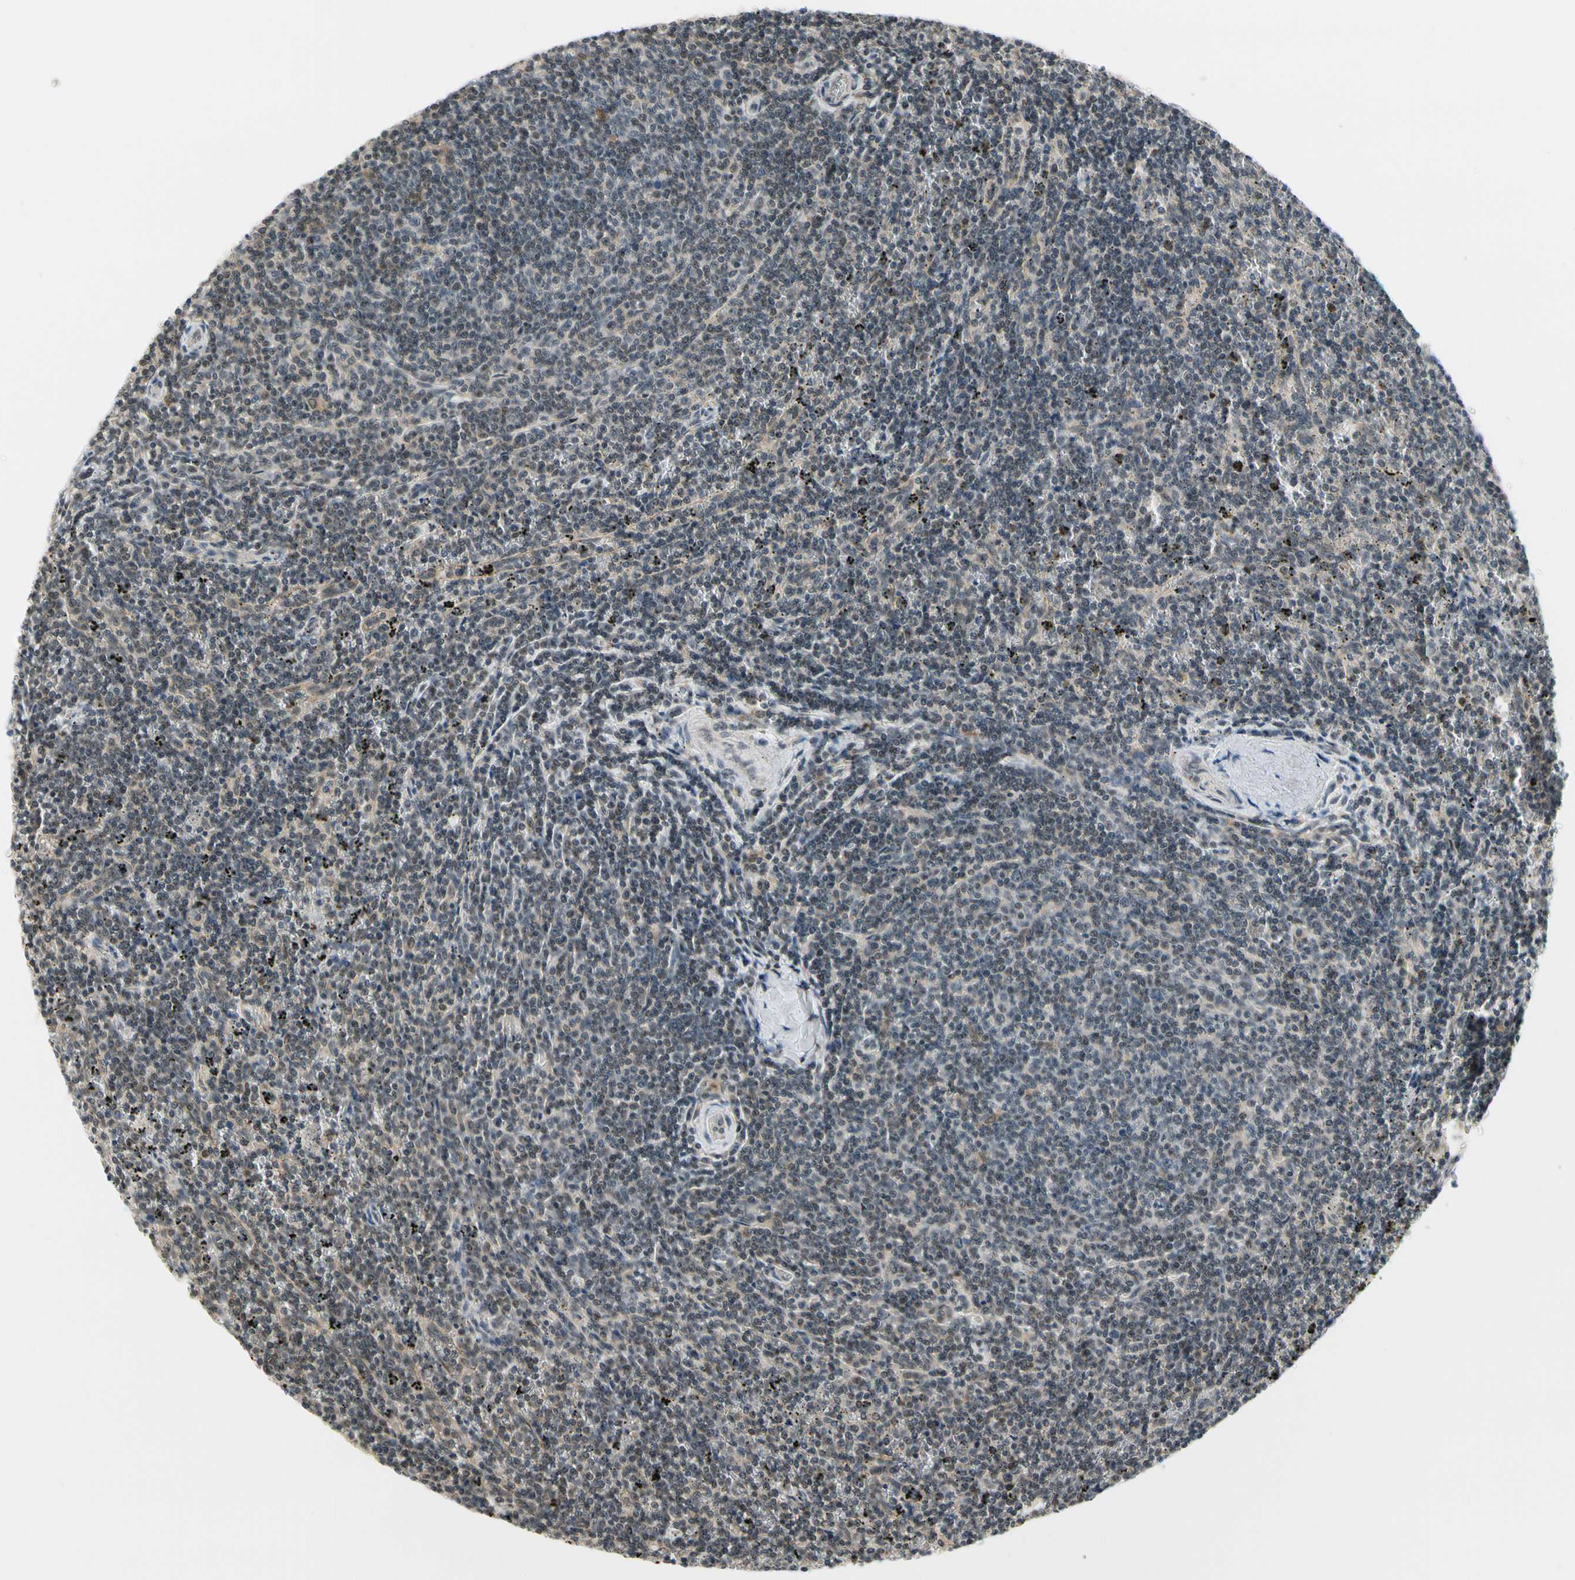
{"staining": {"intensity": "weak", "quantity": "<25%", "location": "nuclear"}, "tissue": "lymphoma", "cell_type": "Tumor cells", "image_type": "cancer", "snomed": [{"axis": "morphology", "description": "Malignant lymphoma, non-Hodgkin's type, Low grade"}, {"axis": "topography", "description": "Spleen"}], "caption": "This is an immunohistochemistry (IHC) histopathology image of low-grade malignant lymphoma, non-Hodgkin's type. There is no expression in tumor cells.", "gene": "TAF12", "patient": {"sex": "female", "age": 50}}